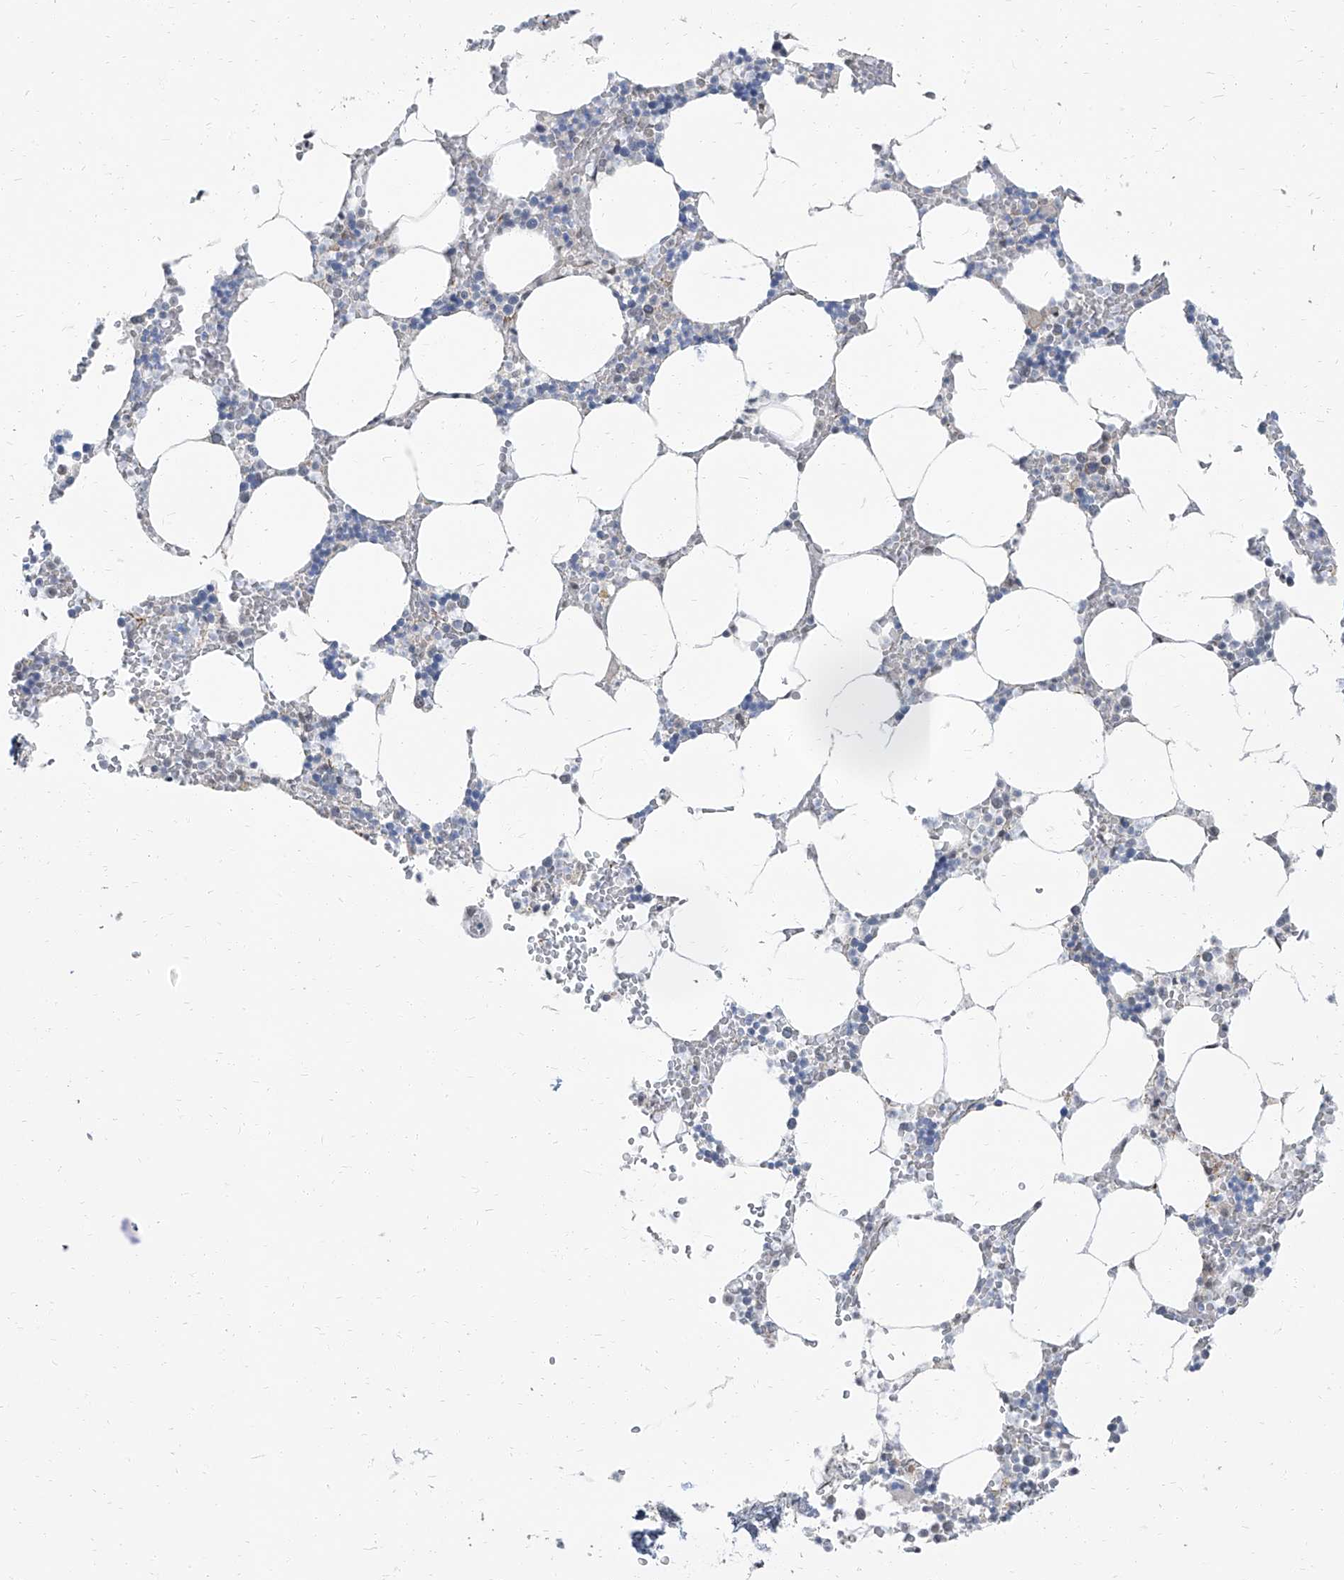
{"staining": {"intensity": "negative", "quantity": "none", "location": "none"}, "tissue": "bone marrow", "cell_type": "Hematopoietic cells", "image_type": "normal", "snomed": [{"axis": "morphology", "description": "Normal tissue, NOS"}, {"axis": "topography", "description": "Bone marrow"}], "caption": "Immunohistochemistry micrograph of benign bone marrow stained for a protein (brown), which shows no positivity in hematopoietic cells.", "gene": "TXLNB", "patient": {"sex": "male", "age": 70}}